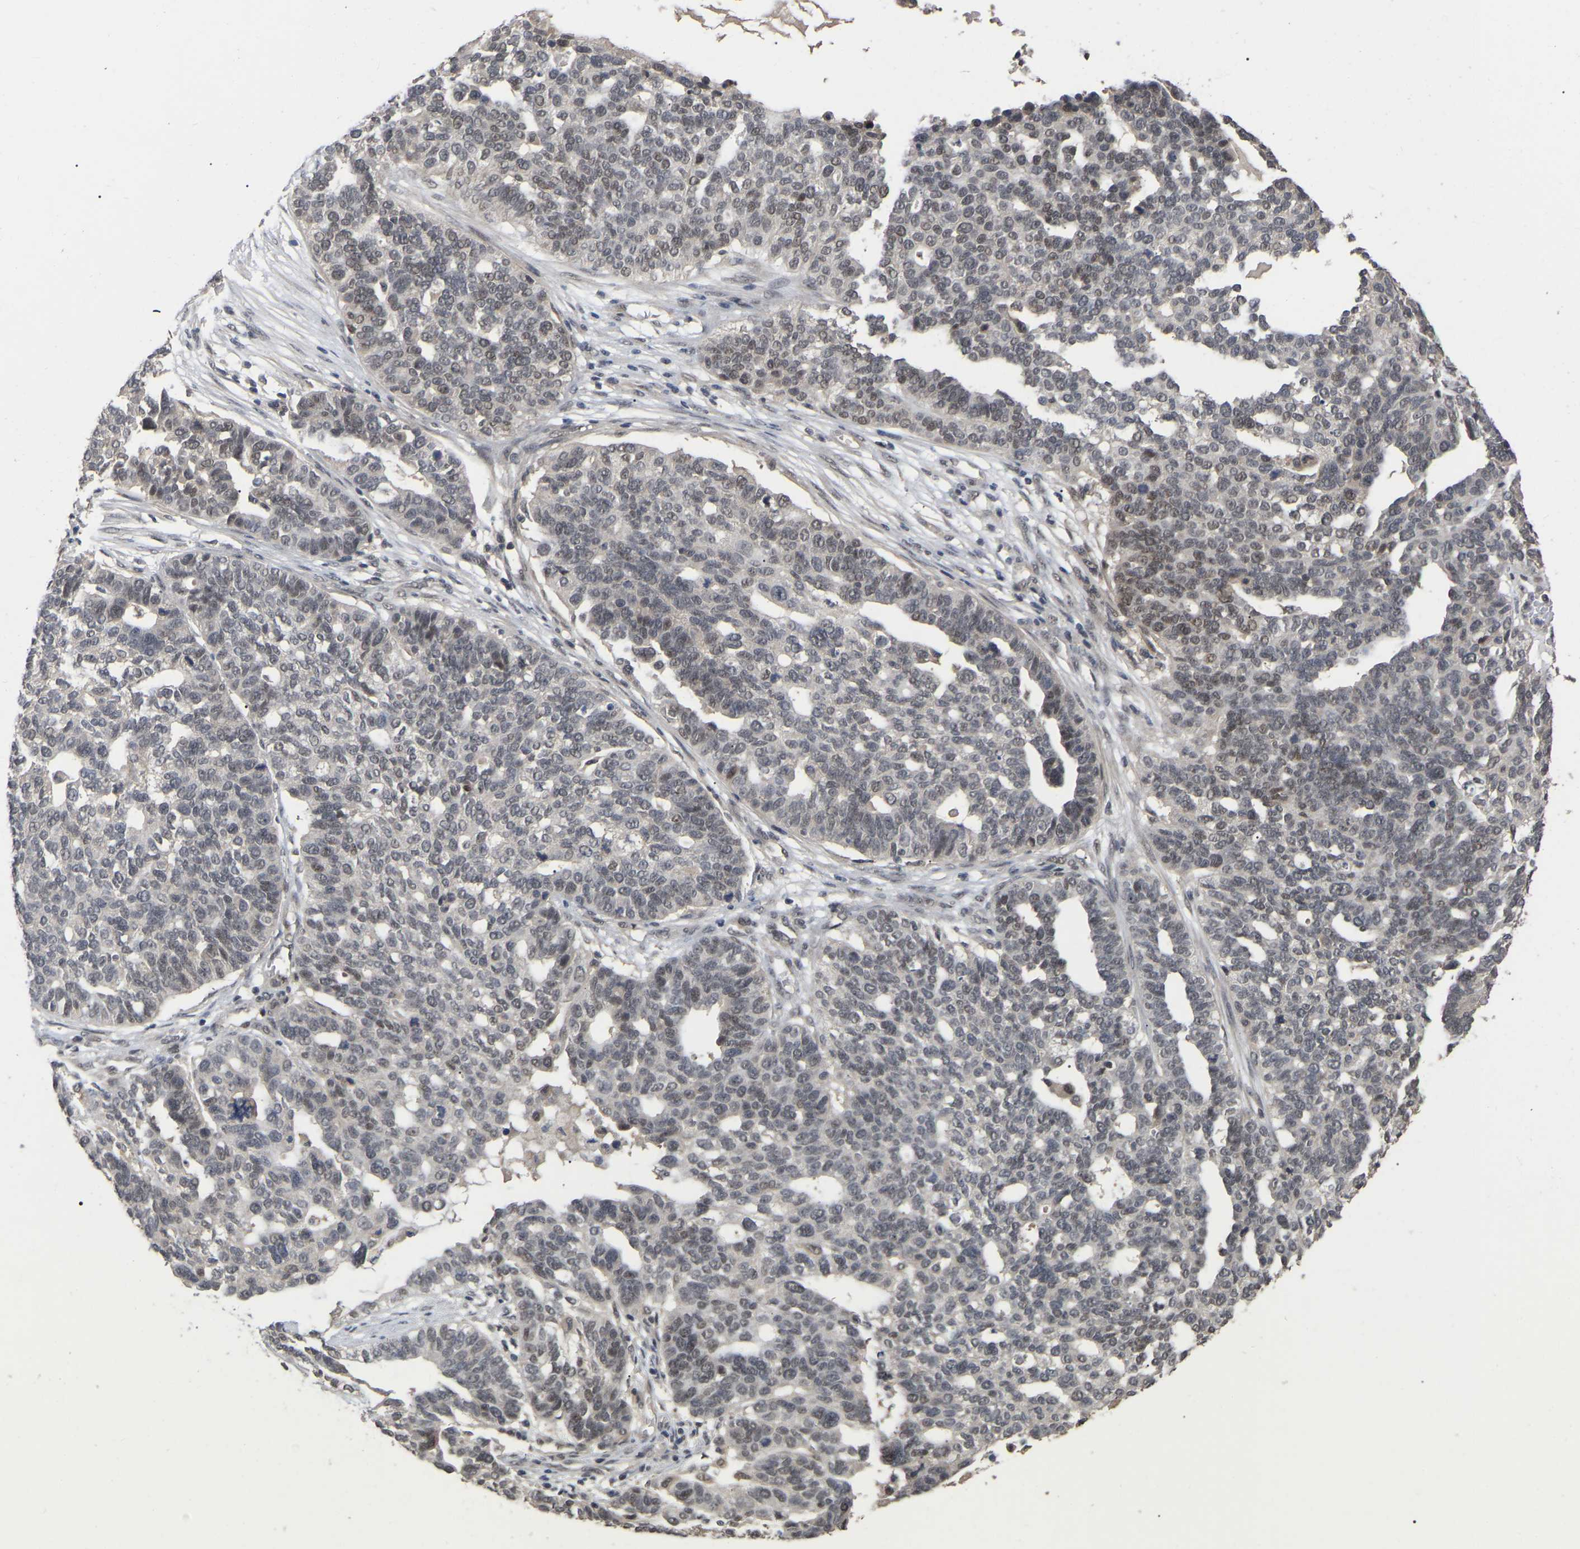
{"staining": {"intensity": "weak", "quantity": "25%-75%", "location": "nuclear"}, "tissue": "ovarian cancer", "cell_type": "Tumor cells", "image_type": "cancer", "snomed": [{"axis": "morphology", "description": "Cystadenocarcinoma, serous, NOS"}, {"axis": "topography", "description": "Ovary"}], "caption": "The micrograph demonstrates a brown stain indicating the presence of a protein in the nuclear of tumor cells in ovarian cancer. The staining is performed using DAB brown chromogen to label protein expression. The nuclei are counter-stained blue using hematoxylin.", "gene": "JAZF1", "patient": {"sex": "female", "age": 59}}